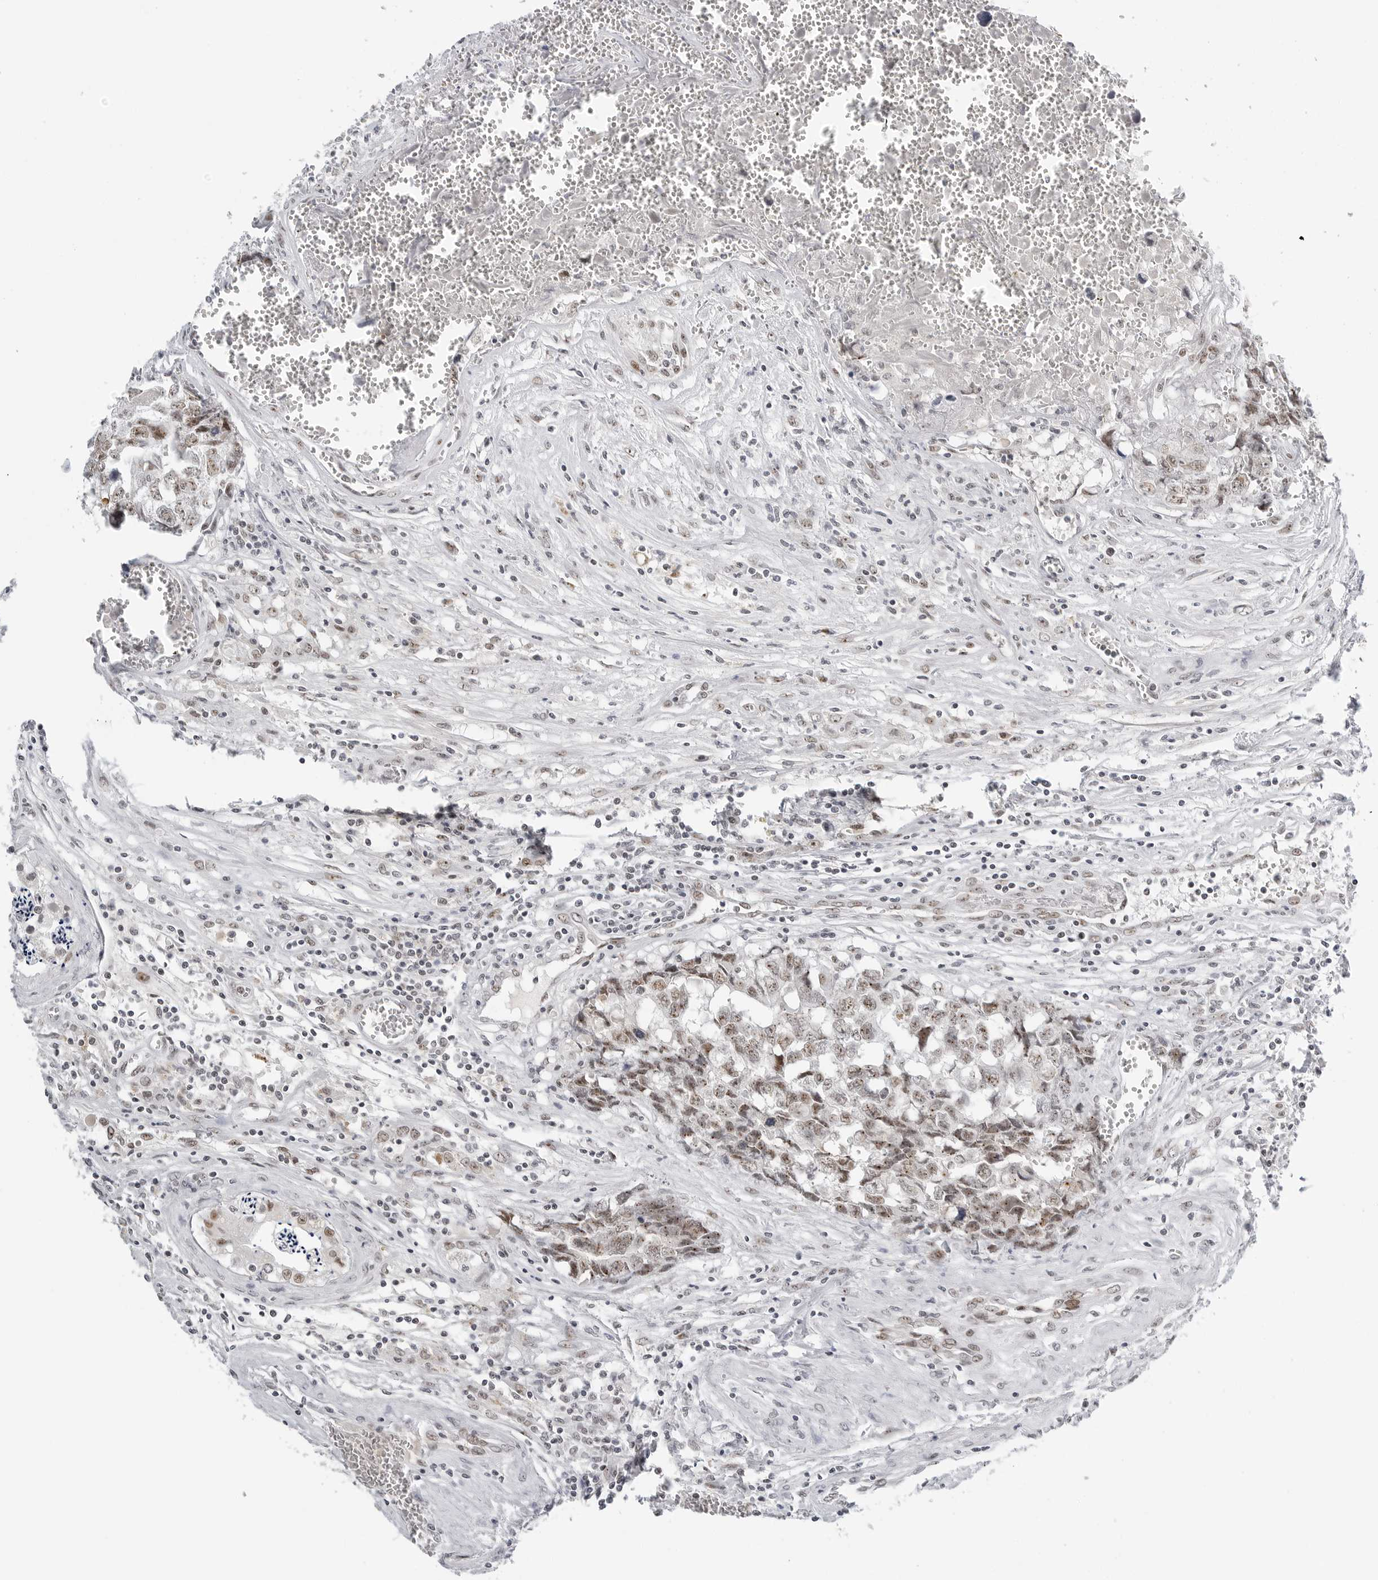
{"staining": {"intensity": "moderate", "quantity": ">75%", "location": "nuclear"}, "tissue": "testis cancer", "cell_type": "Tumor cells", "image_type": "cancer", "snomed": [{"axis": "morphology", "description": "Carcinoma, Embryonal, NOS"}, {"axis": "topography", "description": "Testis"}], "caption": "IHC photomicrograph of neoplastic tissue: testis cancer (embryonal carcinoma) stained using immunohistochemistry exhibits medium levels of moderate protein expression localized specifically in the nuclear of tumor cells, appearing as a nuclear brown color.", "gene": "WRAP53", "patient": {"sex": "male", "age": 31}}